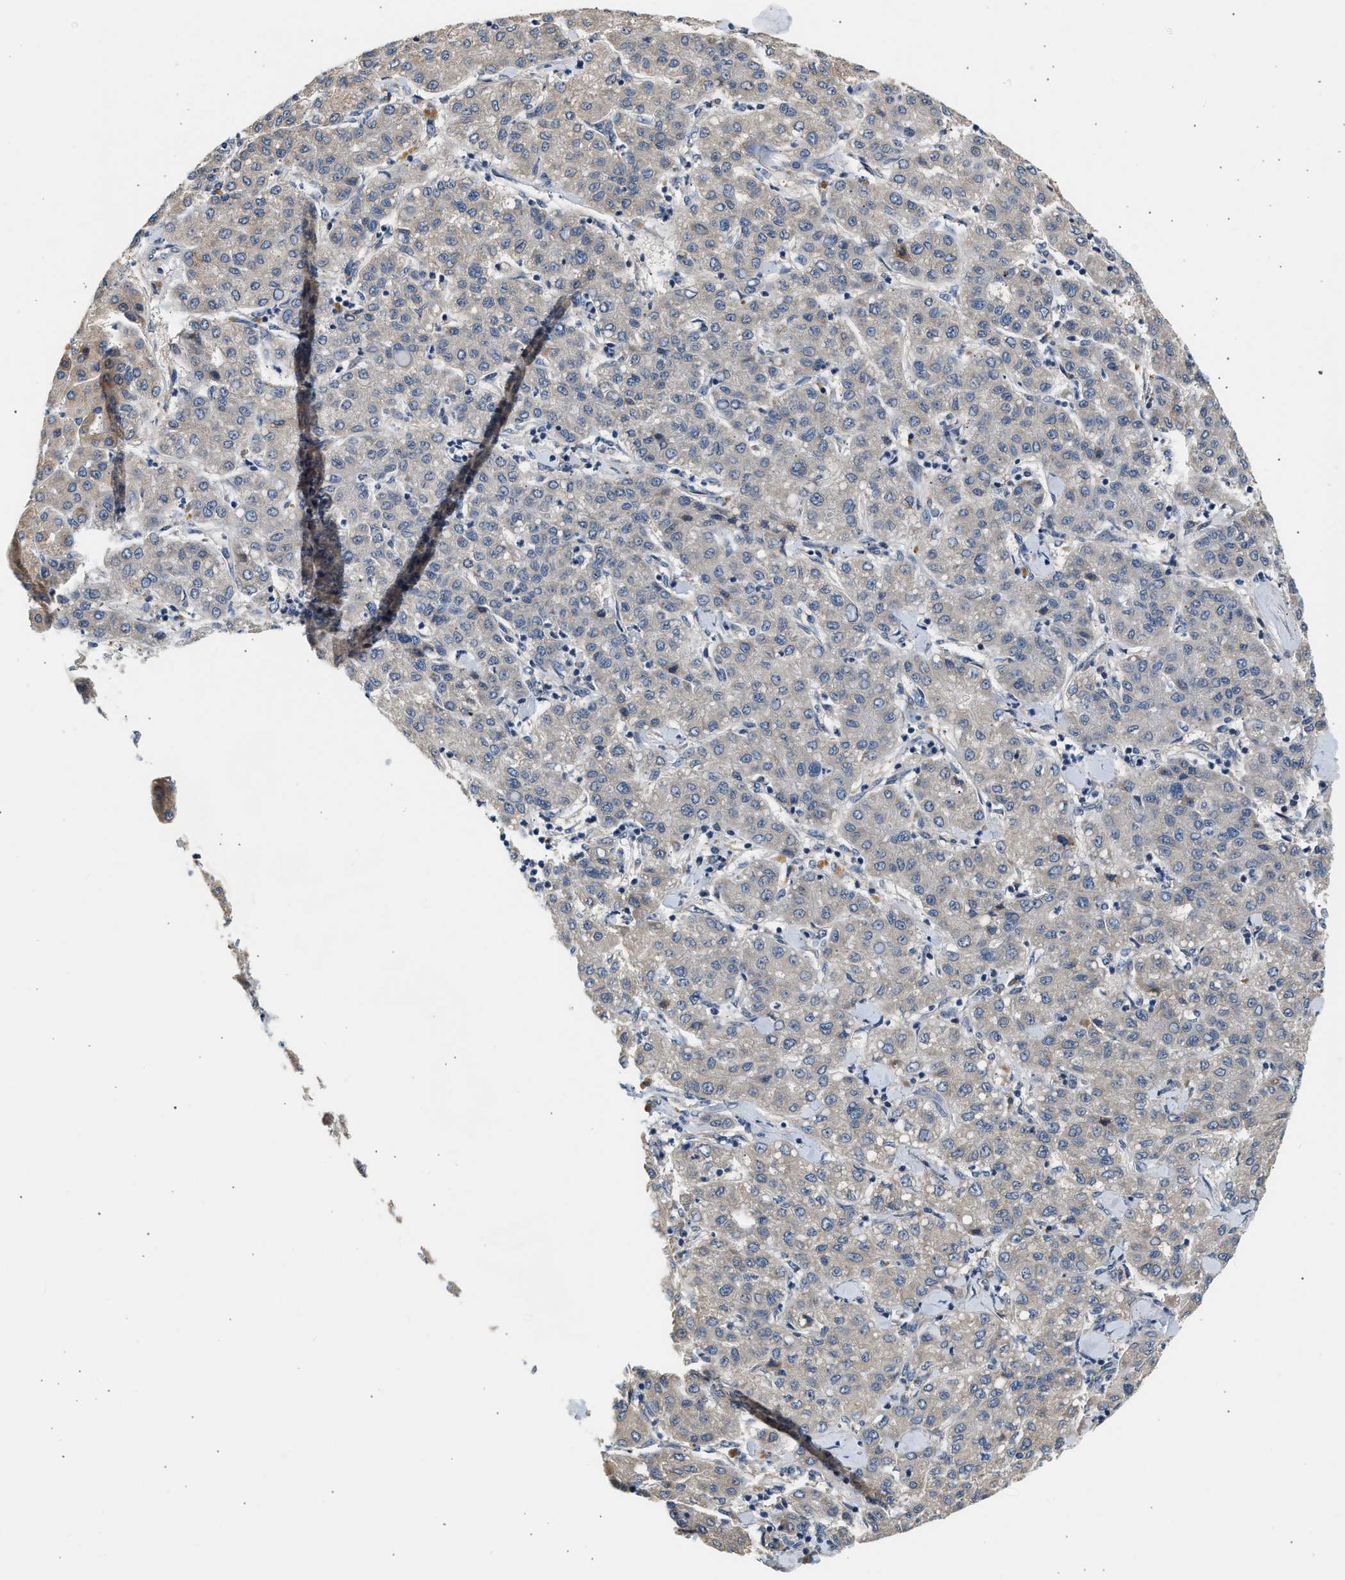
{"staining": {"intensity": "weak", "quantity": "25%-75%", "location": "cytoplasmic/membranous"}, "tissue": "liver cancer", "cell_type": "Tumor cells", "image_type": "cancer", "snomed": [{"axis": "morphology", "description": "Carcinoma, Hepatocellular, NOS"}, {"axis": "topography", "description": "Liver"}], "caption": "Liver cancer (hepatocellular carcinoma) tissue exhibits weak cytoplasmic/membranous expression in about 25%-75% of tumor cells", "gene": "WDR31", "patient": {"sex": "male", "age": 65}}